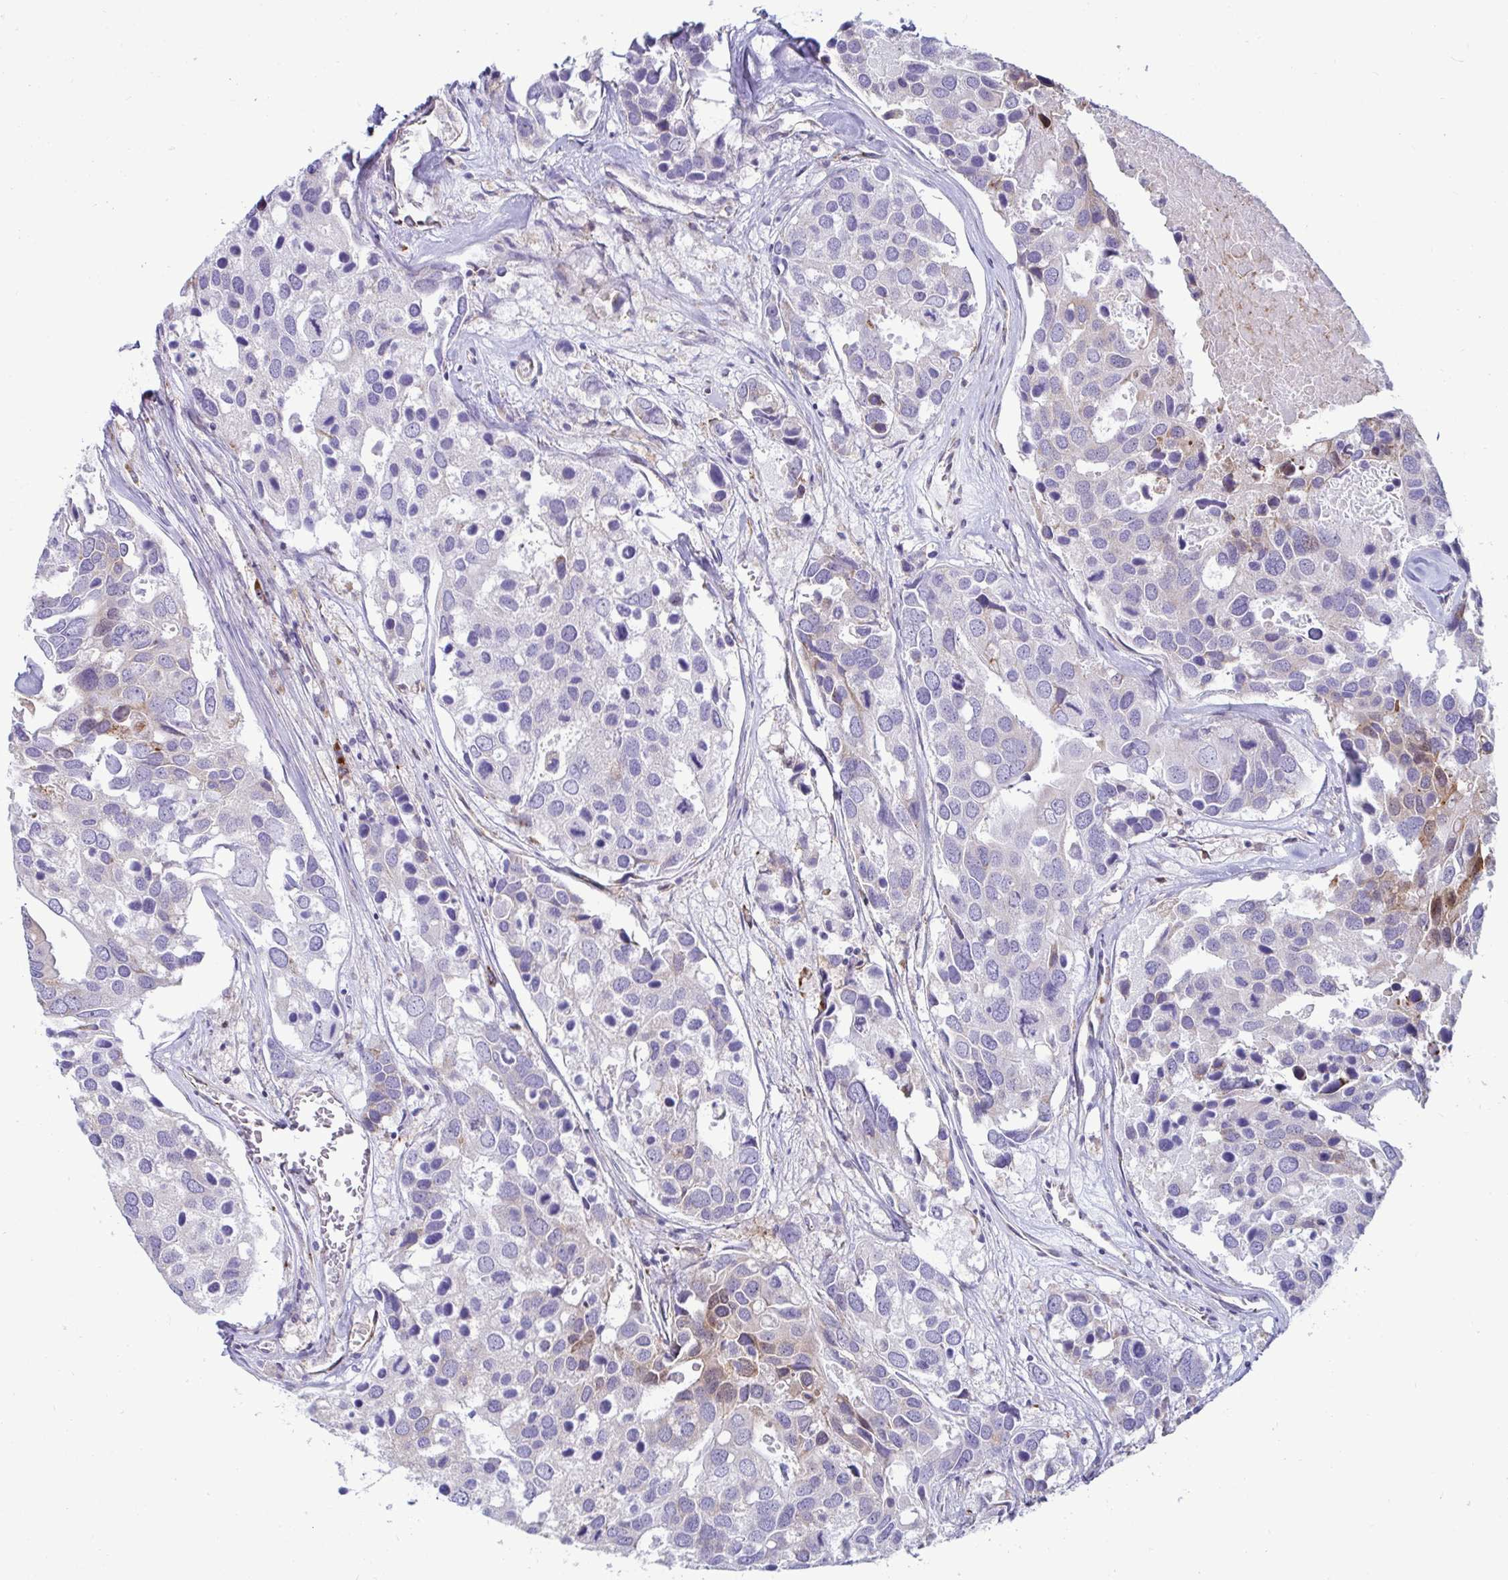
{"staining": {"intensity": "negative", "quantity": "none", "location": "none"}, "tissue": "breast cancer", "cell_type": "Tumor cells", "image_type": "cancer", "snomed": [{"axis": "morphology", "description": "Duct carcinoma"}, {"axis": "topography", "description": "Breast"}], "caption": "Infiltrating ductal carcinoma (breast) was stained to show a protein in brown. There is no significant expression in tumor cells.", "gene": "TFPI2", "patient": {"sex": "female", "age": 83}}